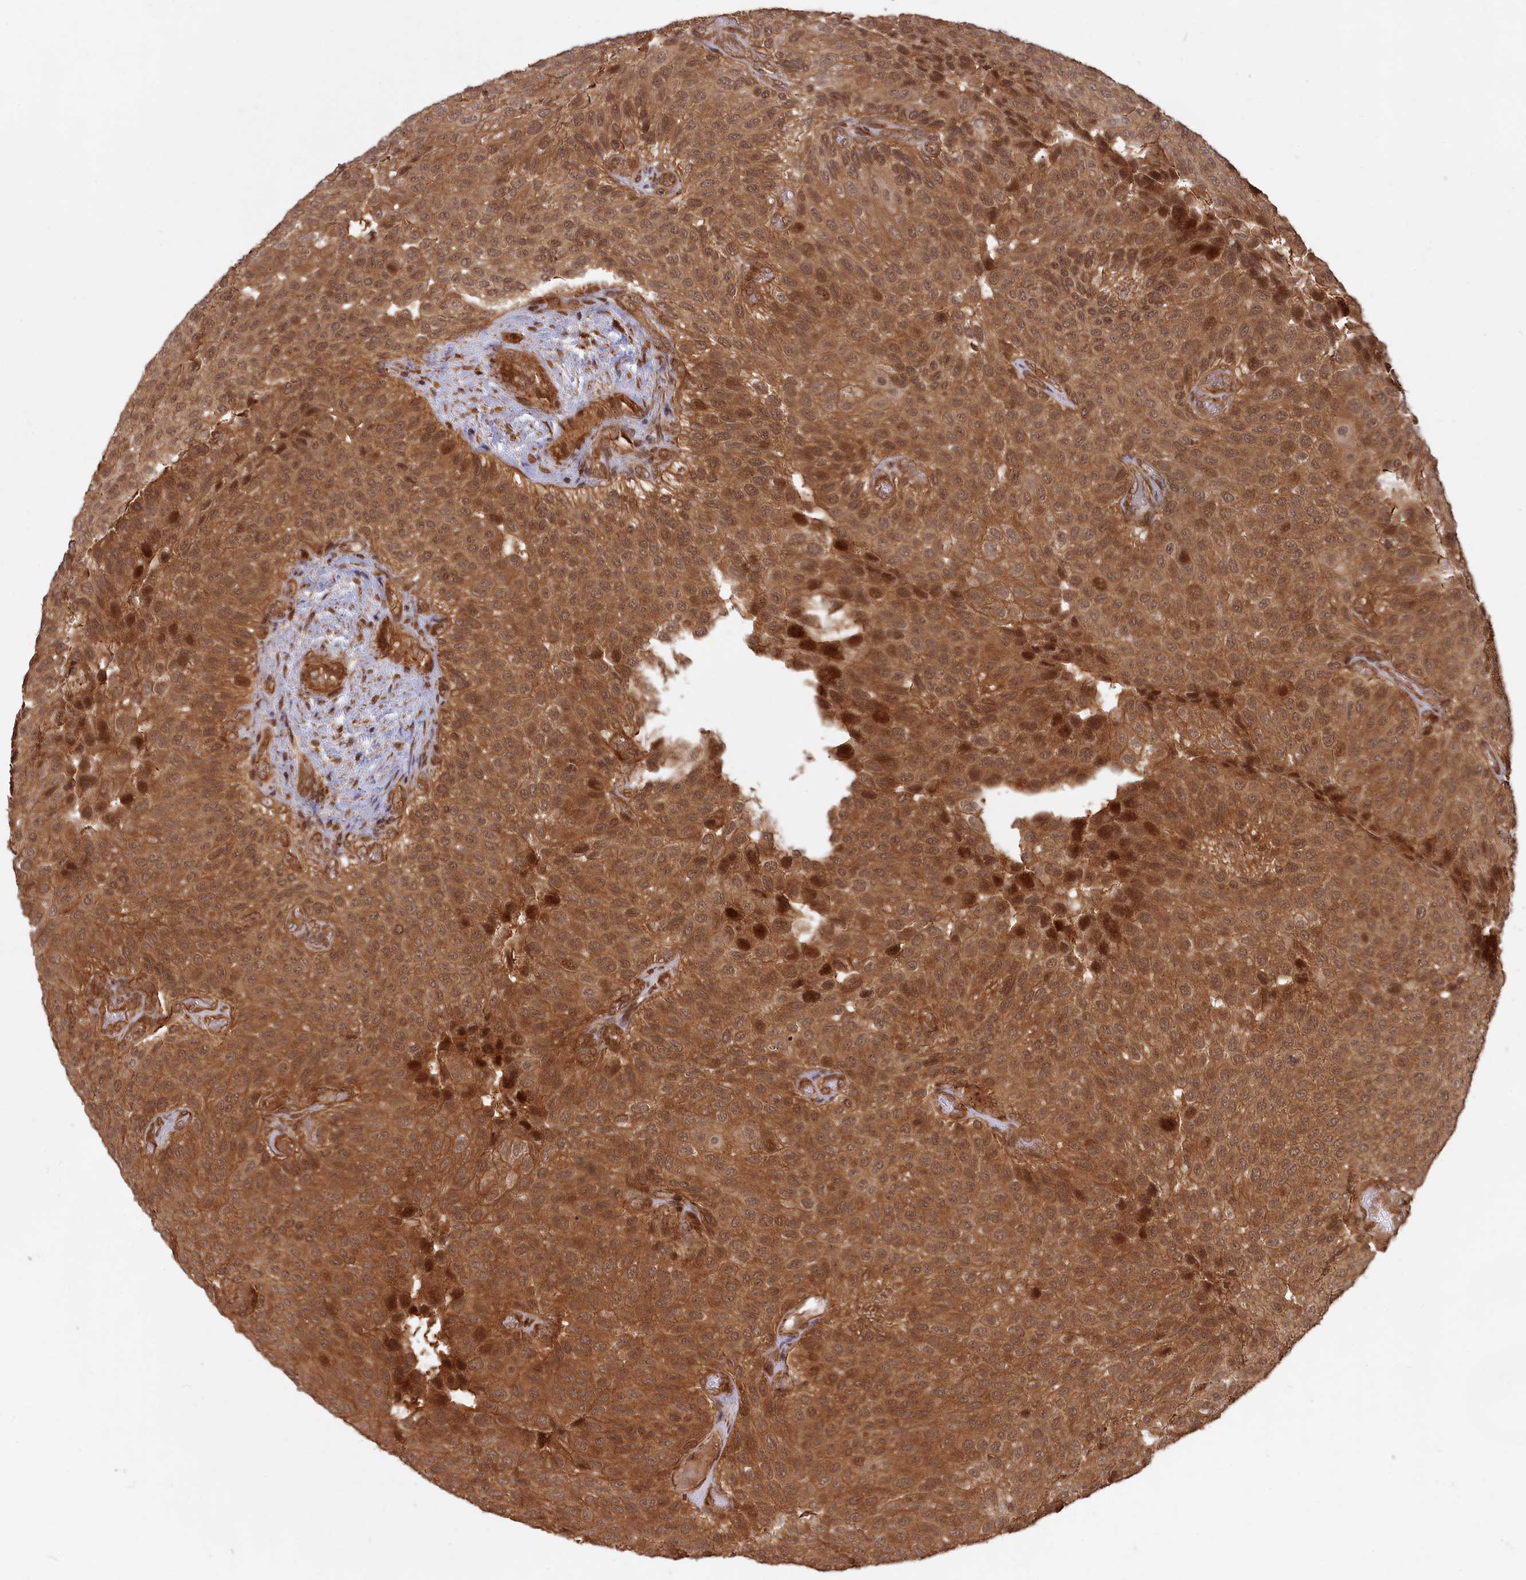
{"staining": {"intensity": "moderate", "quantity": ">75%", "location": "cytoplasmic/membranous,nuclear"}, "tissue": "urothelial cancer", "cell_type": "Tumor cells", "image_type": "cancer", "snomed": [{"axis": "morphology", "description": "Urothelial carcinoma, Low grade"}, {"axis": "topography", "description": "Urinary bladder"}], "caption": "Immunohistochemistry (IHC) photomicrograph of neoplastic tissue: urothelial carcinoma (low-grade) stained using IHC shows medium levels of moderate protein expression localized specifically in the cytoplasmic/membranous and nuclear of tumor cells, appearing as a cytoplasmic/membranous and nuclear brown color.", "gene": "CCDC174", "patient": {"sex": "male", "age": 89}}